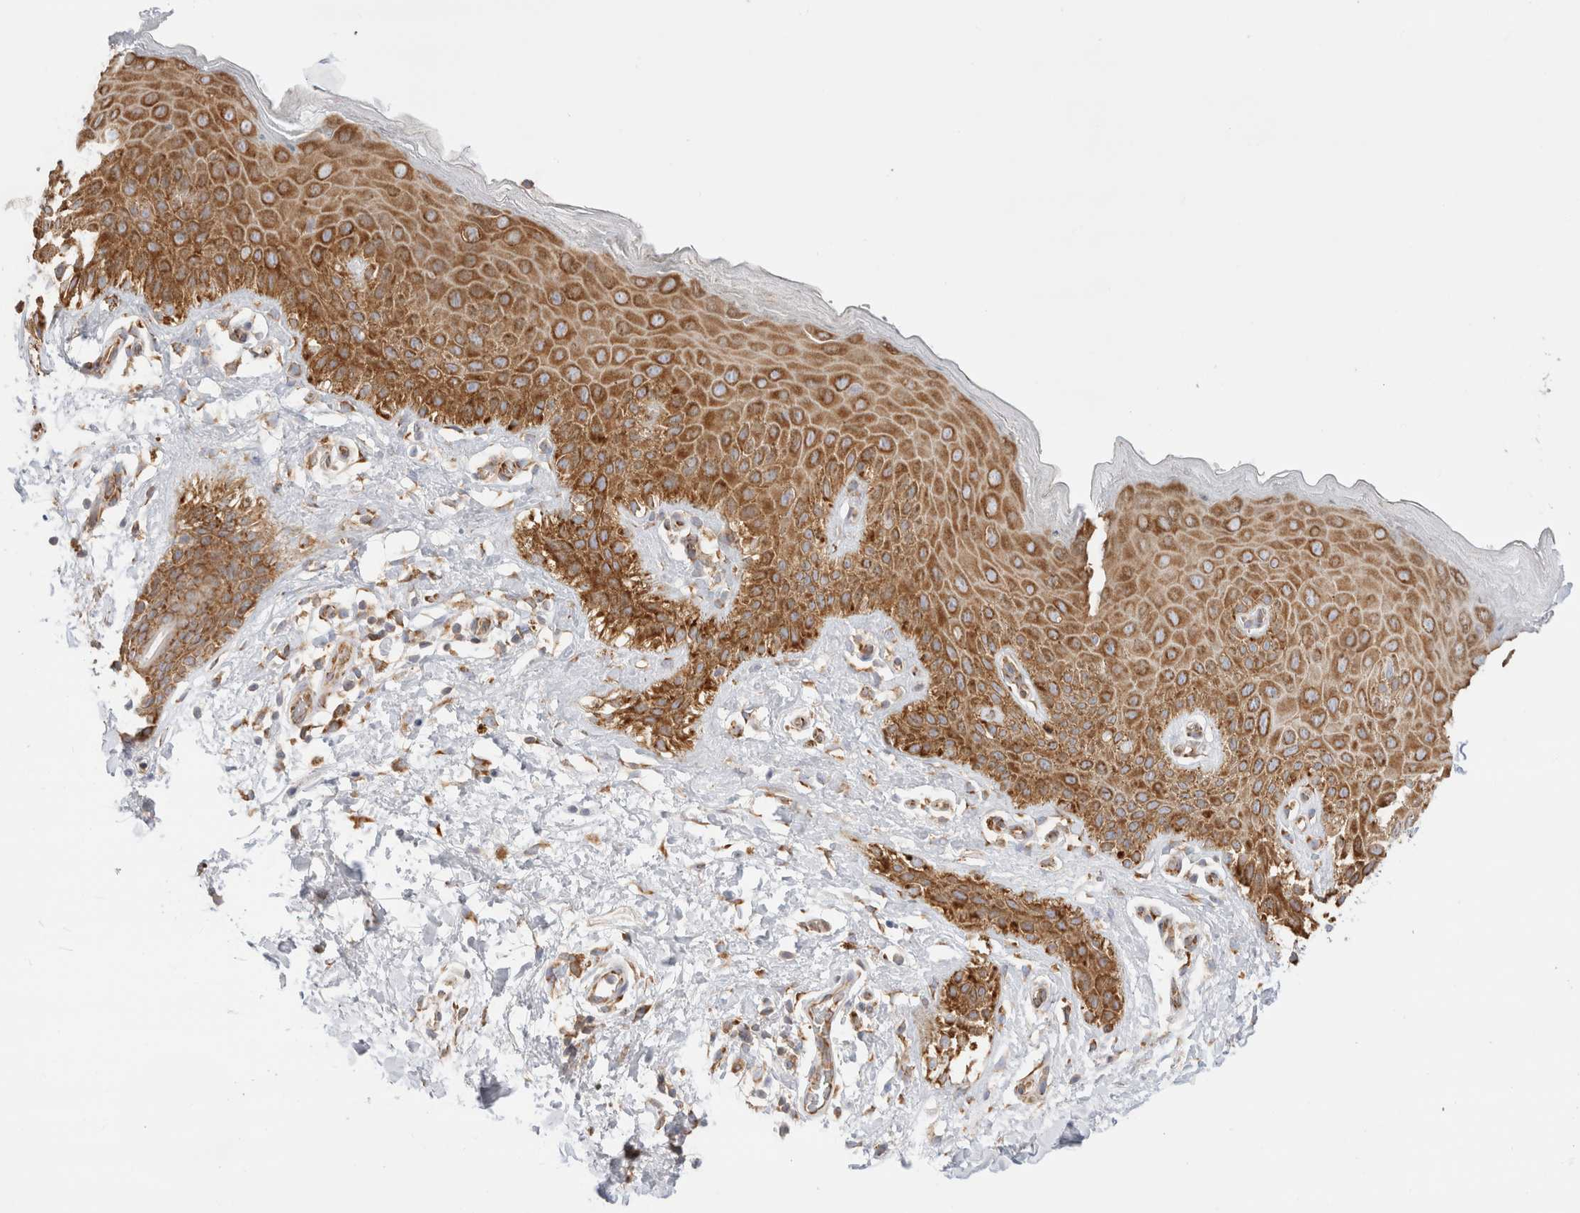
{"staining": {"intensity": "strong", "quantity": ">75%", "location": "cytoplasmic/membranous"}, "tissue": "skin", "cell_type": "Epidermal cells", "image_type": "normal", "snomed": [{"axis": "morphology", "description": "Normal tissue, NOS"}, {"axis": "topography", "description": "Anal"}], "caption": "Skin stained with IHC reveals strong cytoplasmic/membranous positivity in approximately >75% of epidermal cells.", "gene": "ZC2HC1A", "patient": {"sex": "male", "age": 44}}